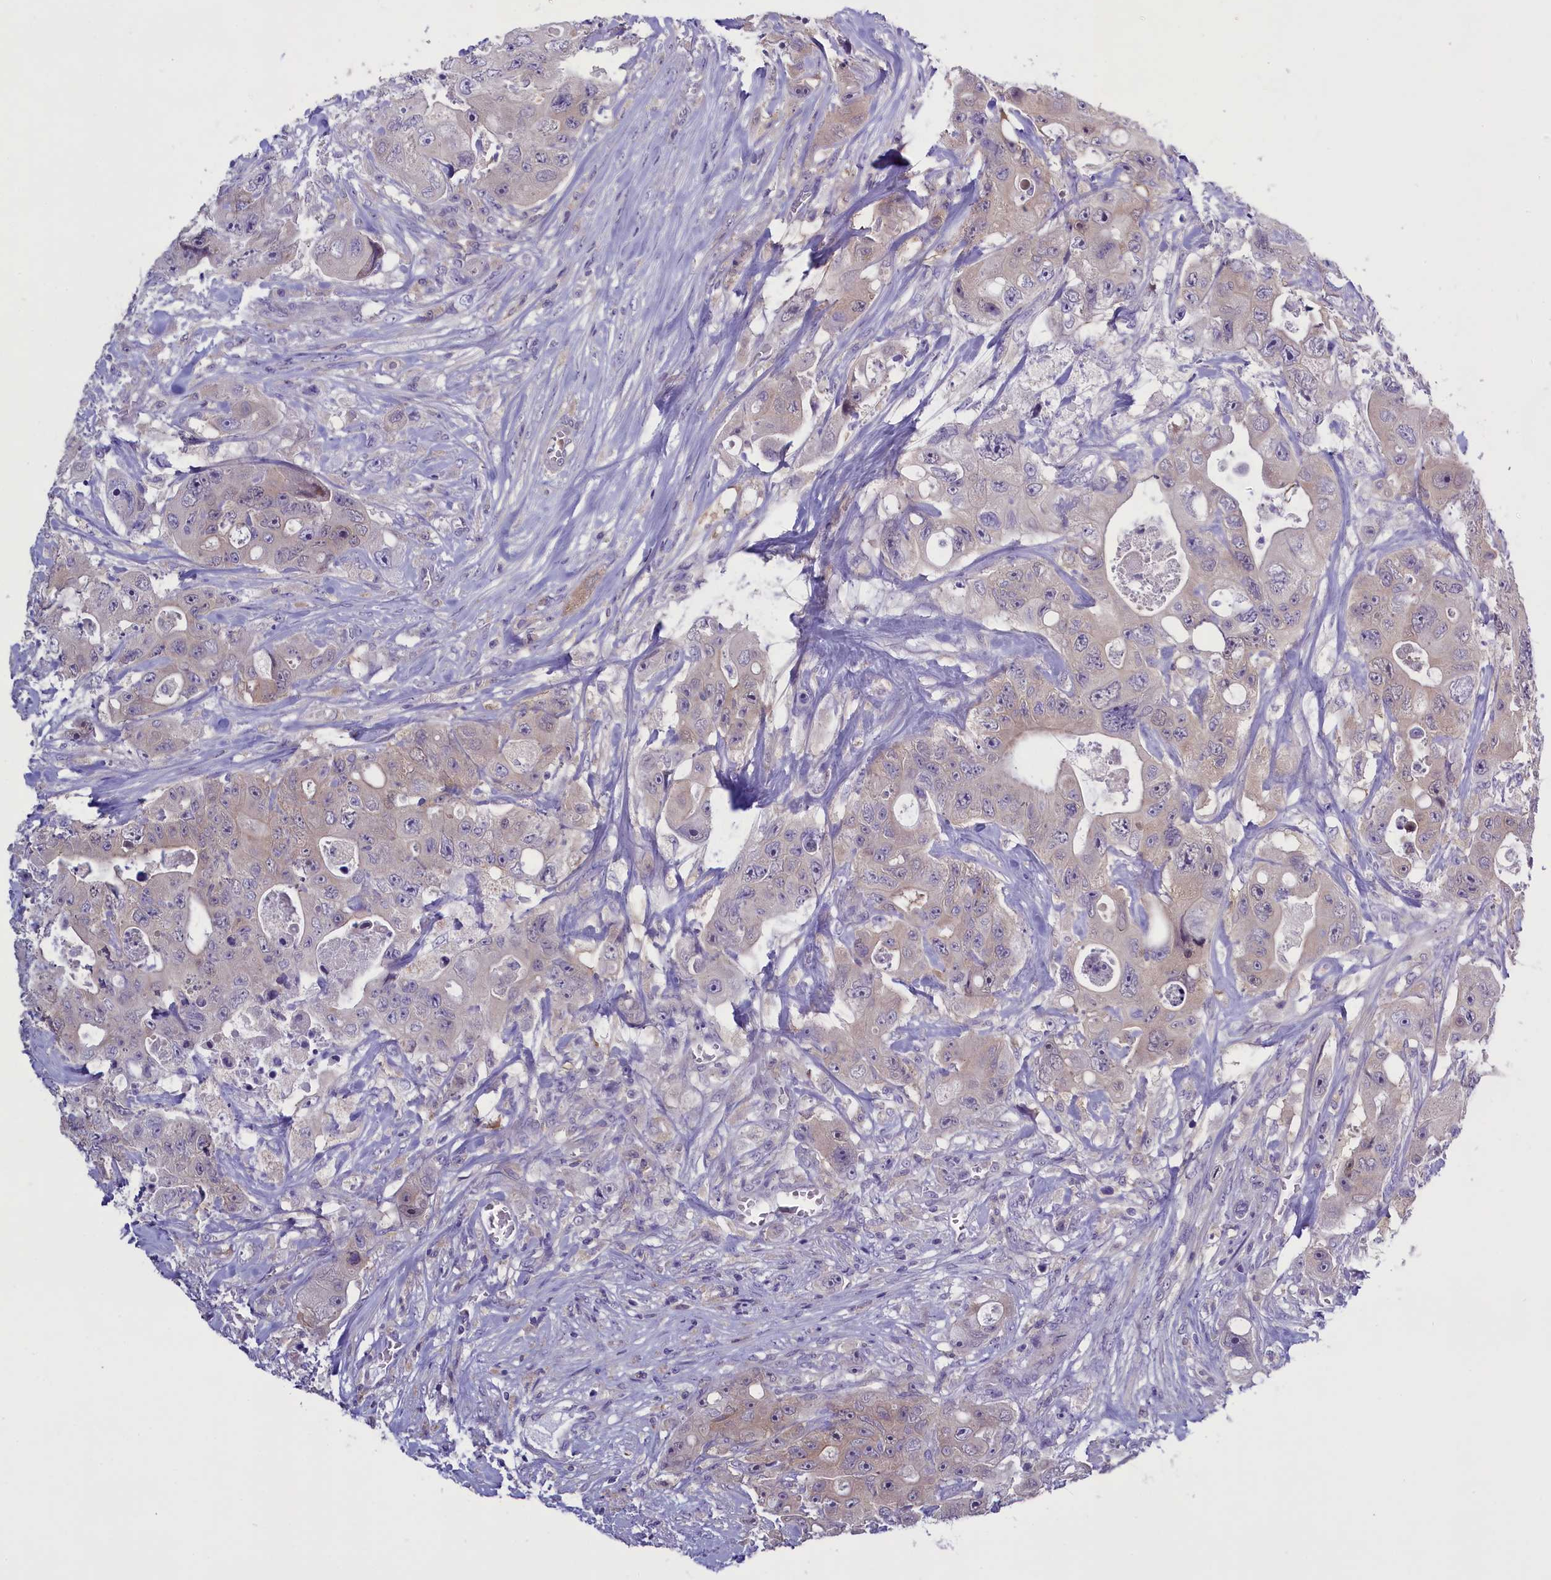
{"staining": {"intensity": "weak", "quantity": "<25%", "location": "cytoplasmic/membranous"}, "tissue": "colorectal cancer", "cell_type": "Tumor cells", "image_type": "cancer", "snomed": [{"axis": "morphology", "description": "Adenocarcinoma, NOS"}, {"axis": "topography", "description": "Colon"}], "caption": "Tumor cells are negative for protein expression in human colorectal cancer (adenocarcinoma). (Brightfield microscopy of DAB IHC at high magnification).", "gene": "ENPP6", "patient": {"sex": "female", "age": 46}}